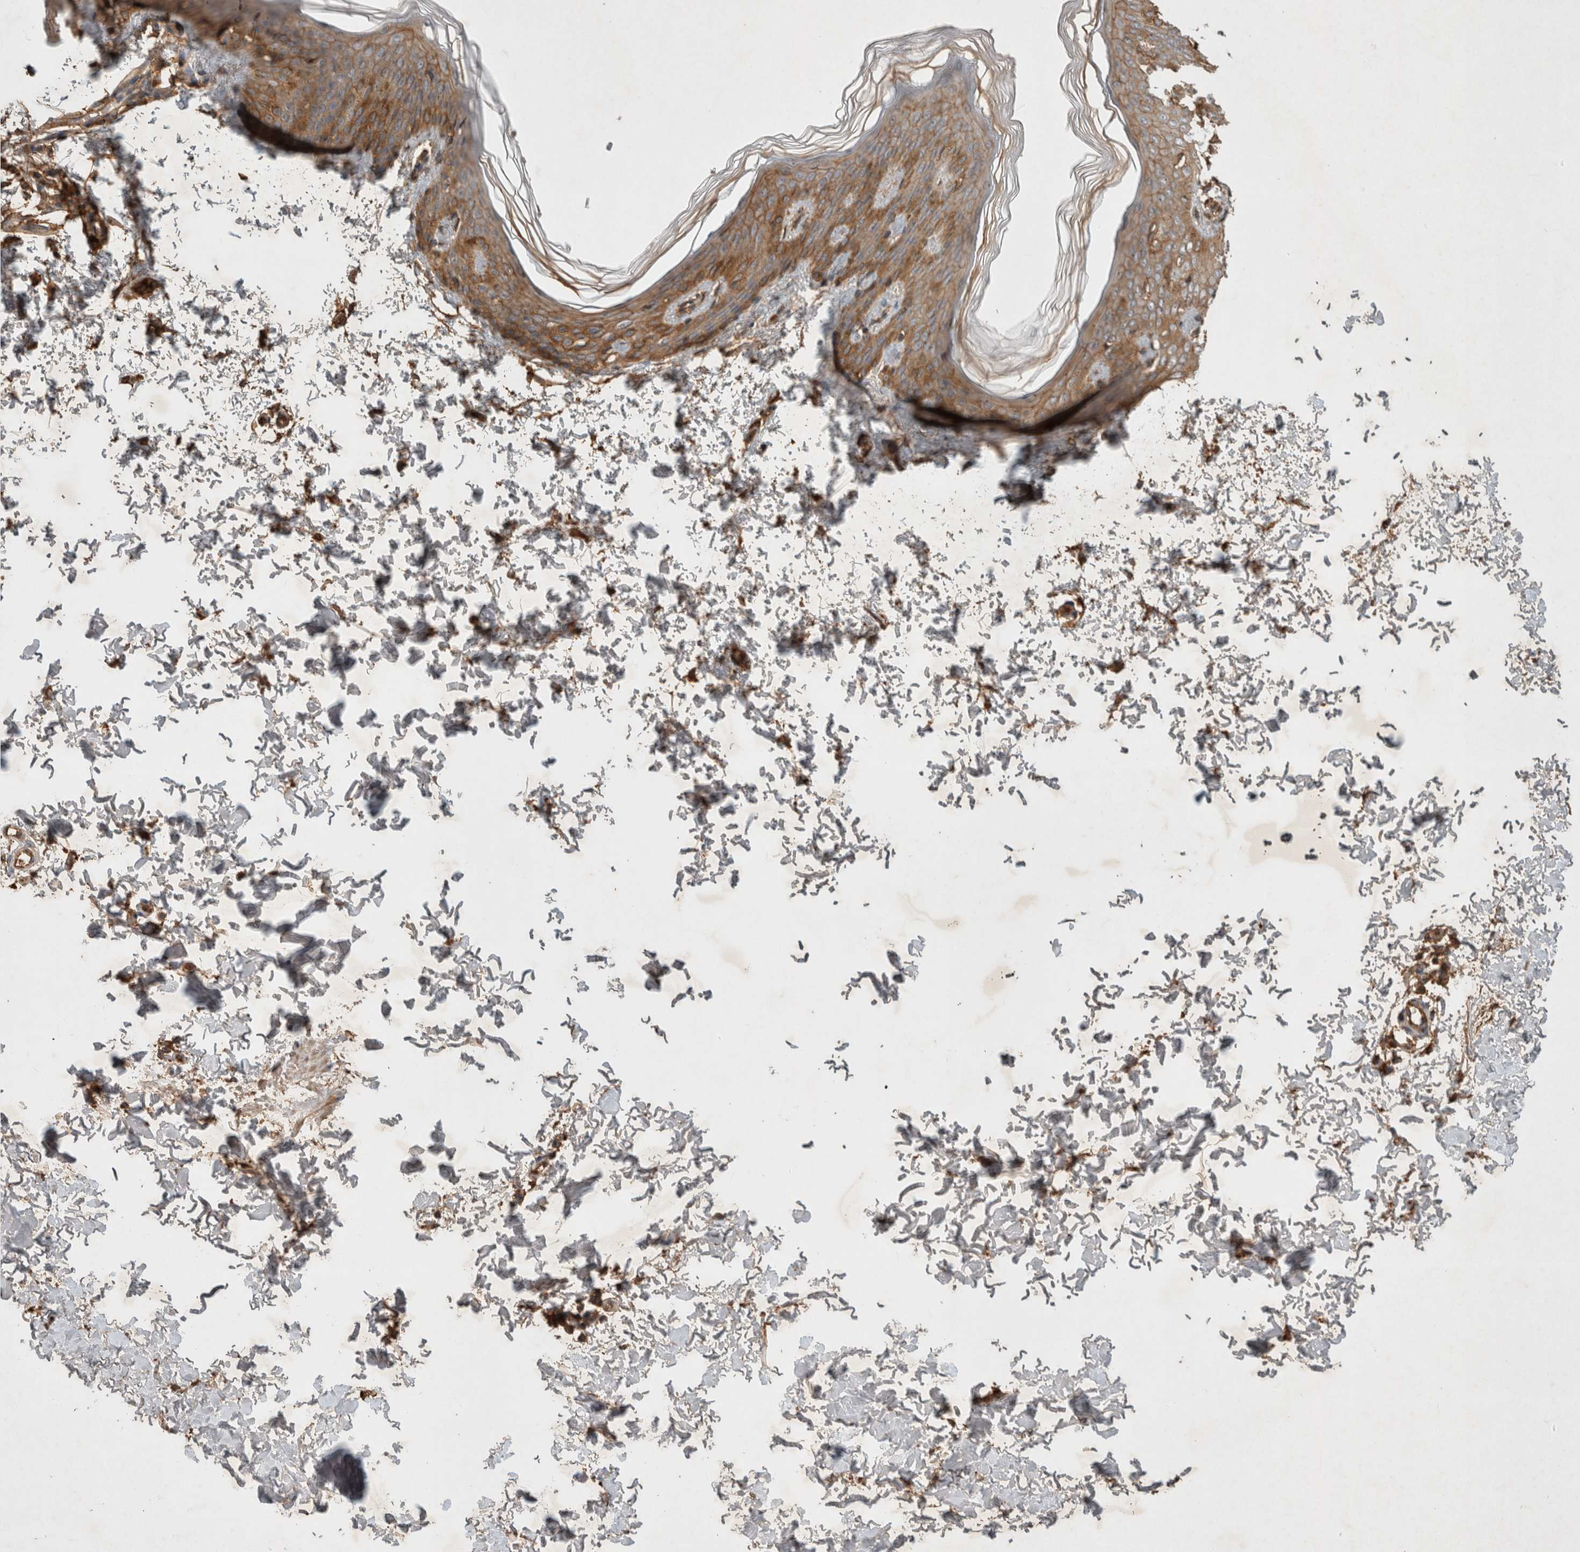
{"staining": {"intensity": "moderate", "quantity": ">75%", "location": "cytoplasmic/membranous"}, "tissue": "skin", "cell_type": "Fibroblasts", "image_type": "normal", "snomed": [{"axis": "morphology", "description": "Normal tissue, NOS"}, {"axis": "morphology", "description": "Neoplasm, benign, NOS"}, {"axis": "topography", "description": "Skin"}, {"axis": "topography", "description": "Soft tissue"}], "caption": "Immunohistochemistry of normal human skin demonstrates medium levels of moderate cytoplasmic/membranous staining in approximately >75% of fibroblasts. The protein is stained brown, and the nuclei are stained in blue (DAB IHC with brightfield microscopy, high magnification).", "gene": "SERAC1", "patient": {"sex": "male", "age": 26}}